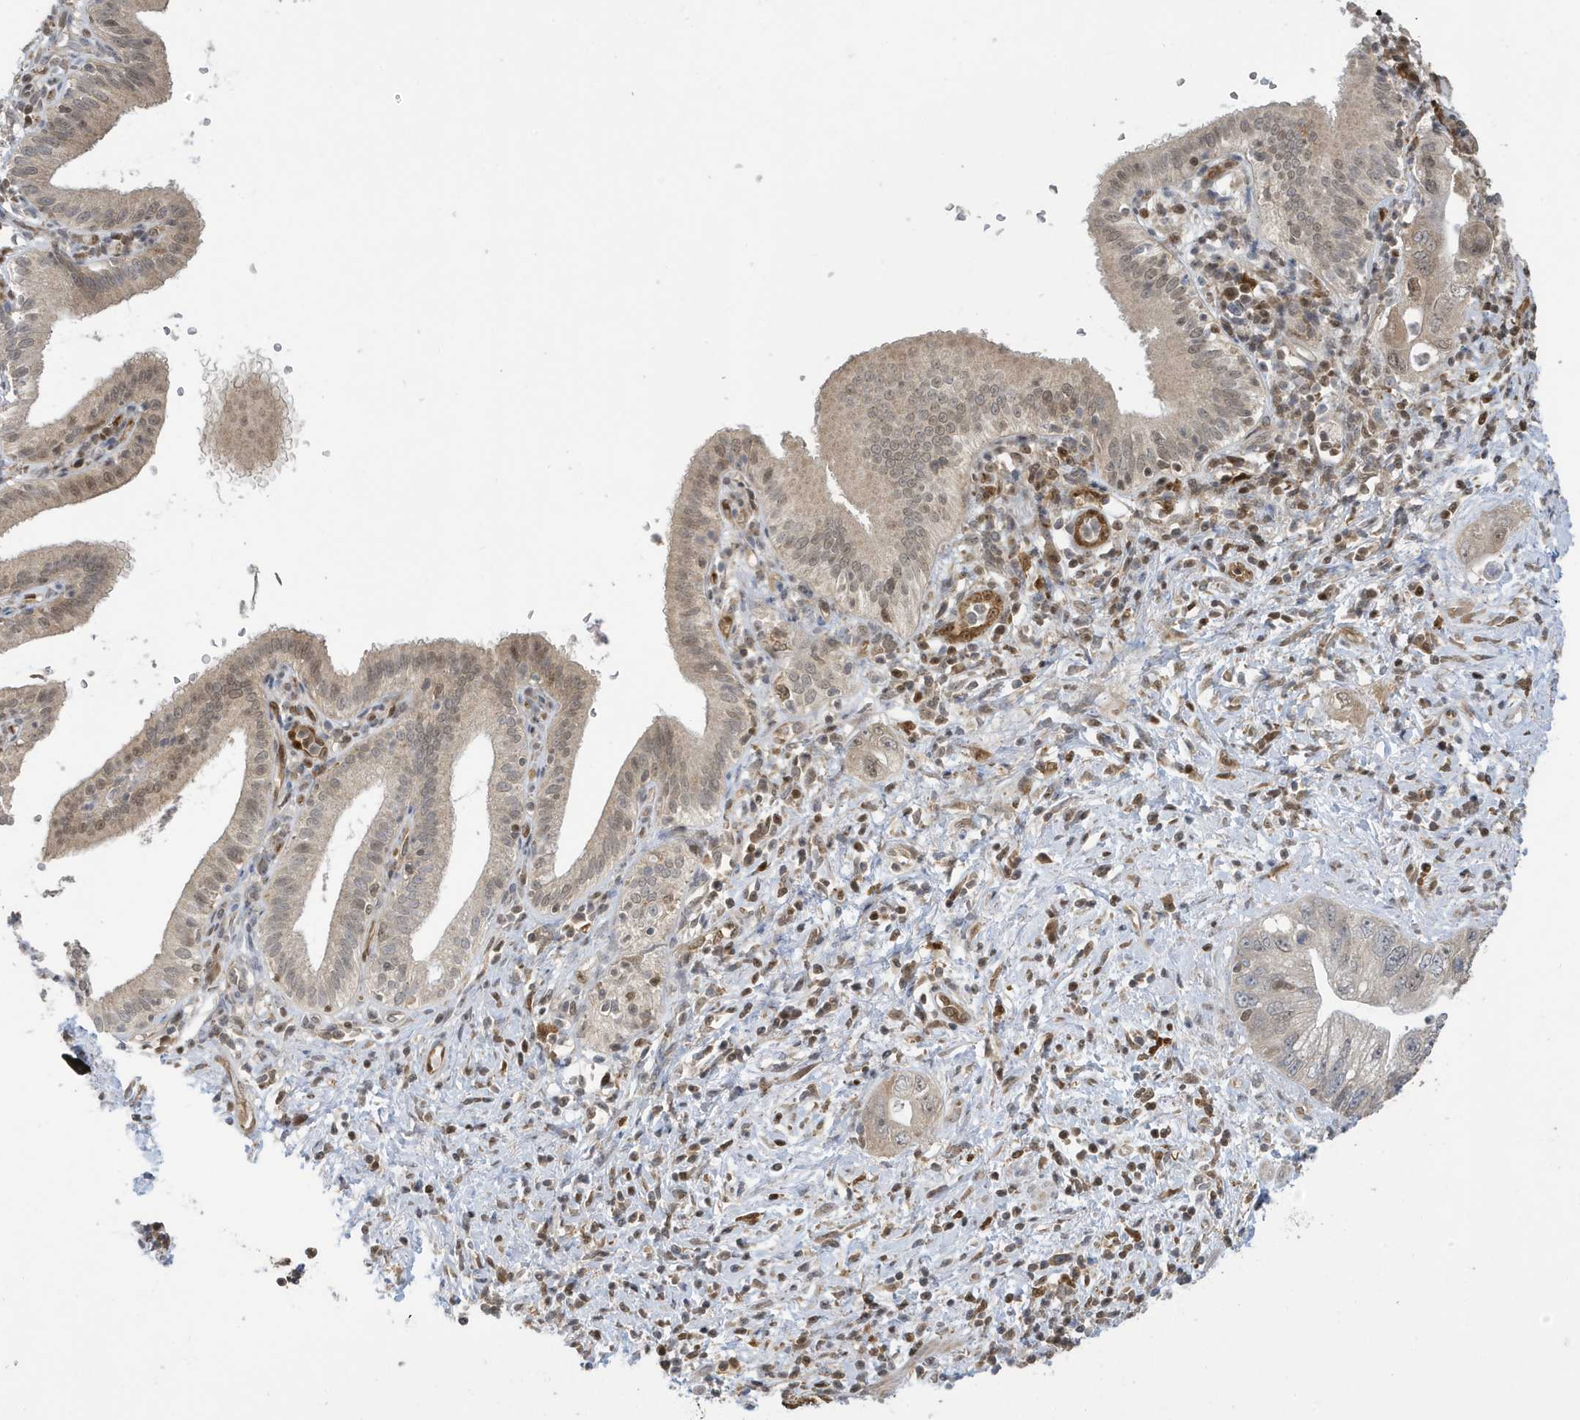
{"staining": {"intensity": "weak", "quantity": ">75%", "location": "cytoplasmic/membranous,nuclear"}, "tissue": "pancreatic cancer", "cell_type": "Tumor cells", "image_type": "cancer", "snomed": [{"axis": "morphology", "description": "Adenocarcinoma, NOS"}, {"axis": "topography", "description": "Pancreas"}], "caption": "This is a photomicrograph of IHC staining of adenocarcinoma (pancreatic), which shows weak staining in the cytoplasmic/membranous and nuclear of tumor cells.", "gene": "NCOA7", "patient": {"sex": "female", "age": 73}}